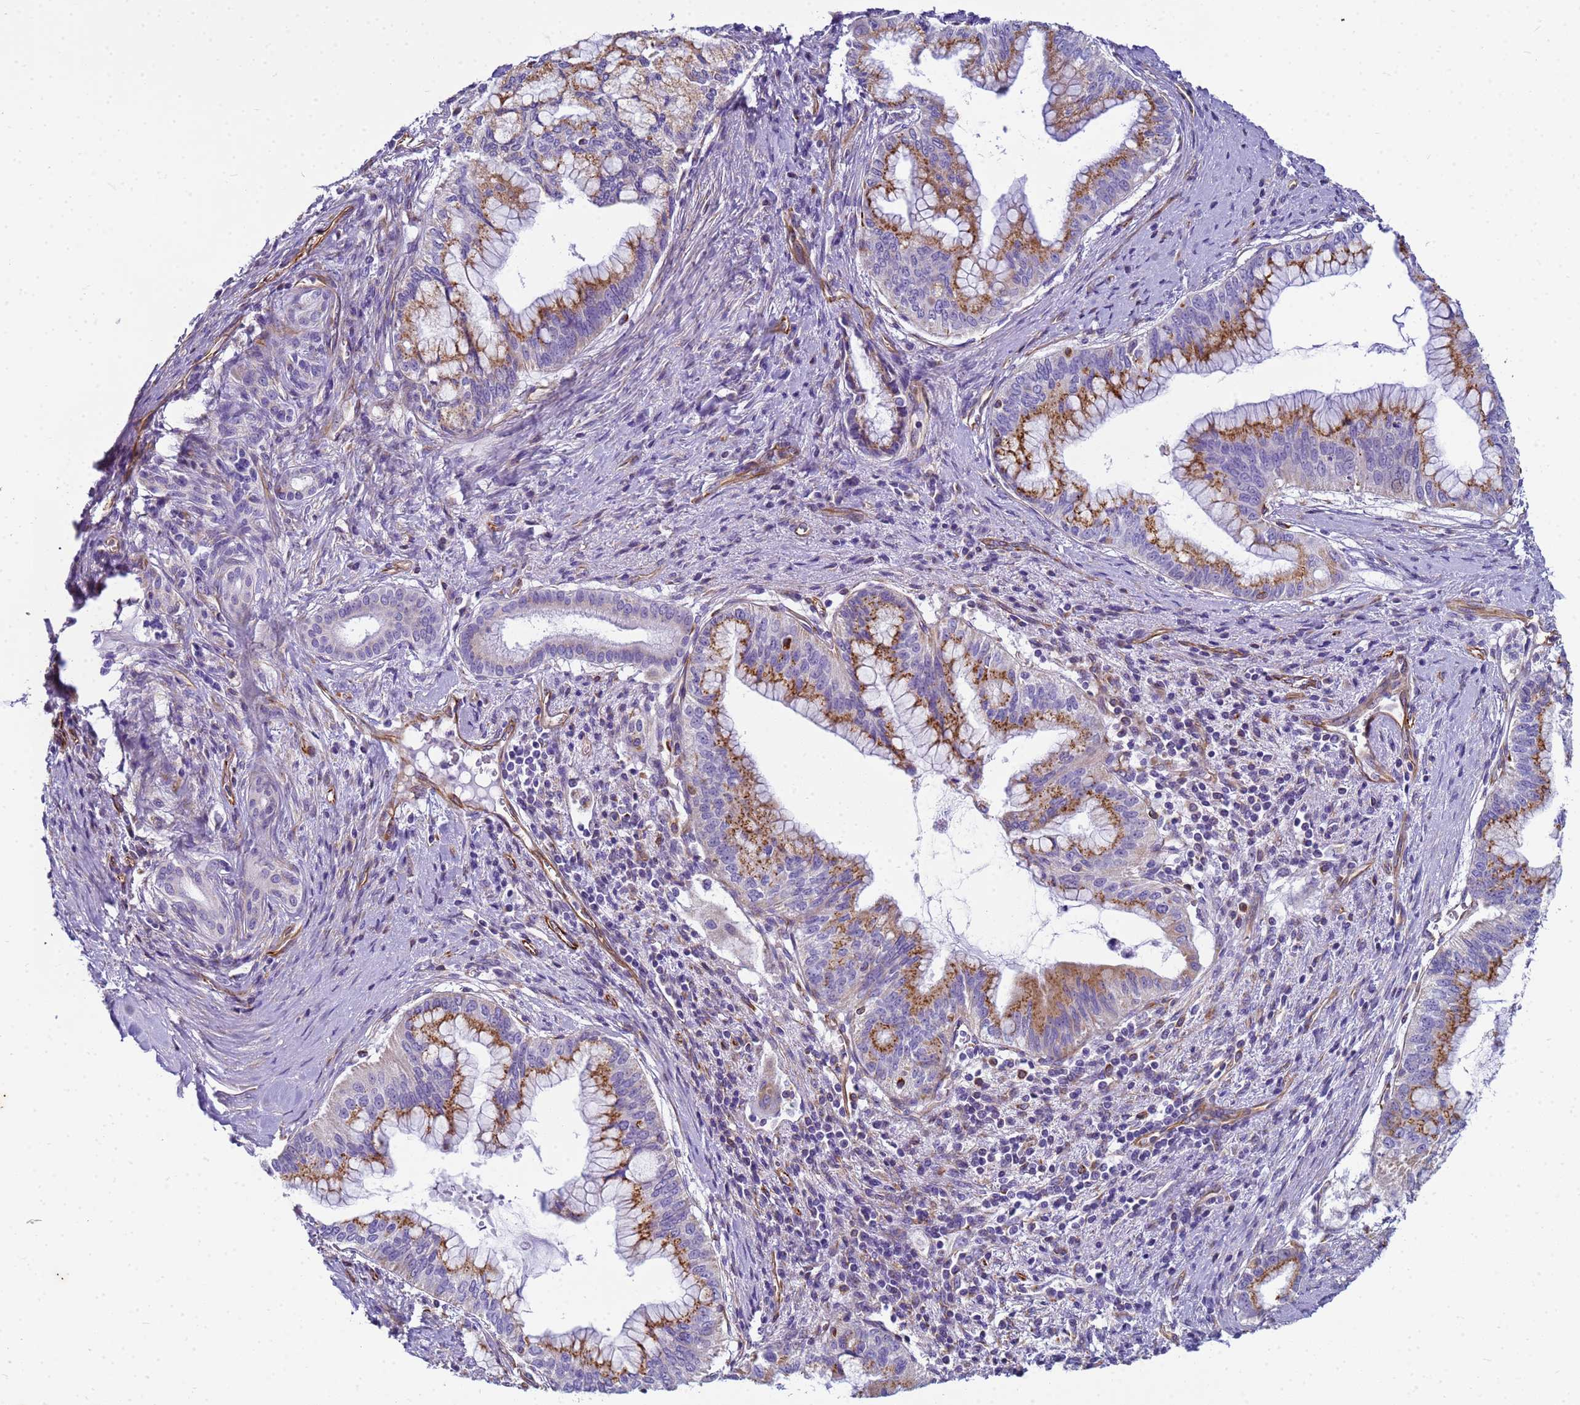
{"staining": {"intensity": "moderate", "quantity": ">75%", "location": "cytoplasmic/membranous"}, "tissue": "pancreatic cancer", "cell_type": "Tumor cells", "image_type": "cancer", "snomed": [{"axis": "morphology", "description": "Adenocarcinoma, NOS"}, {"axis": "topography", "description": "Pancreas"}], "caption": "About >75% of tumor cells in pancreatic cancer display moderate cytoplasmic/membranous protein positivity as visualized by brown immunohistochemical staining.", "gene": "UBXN2B", "patient": {"sex": "male", "age": 46}}